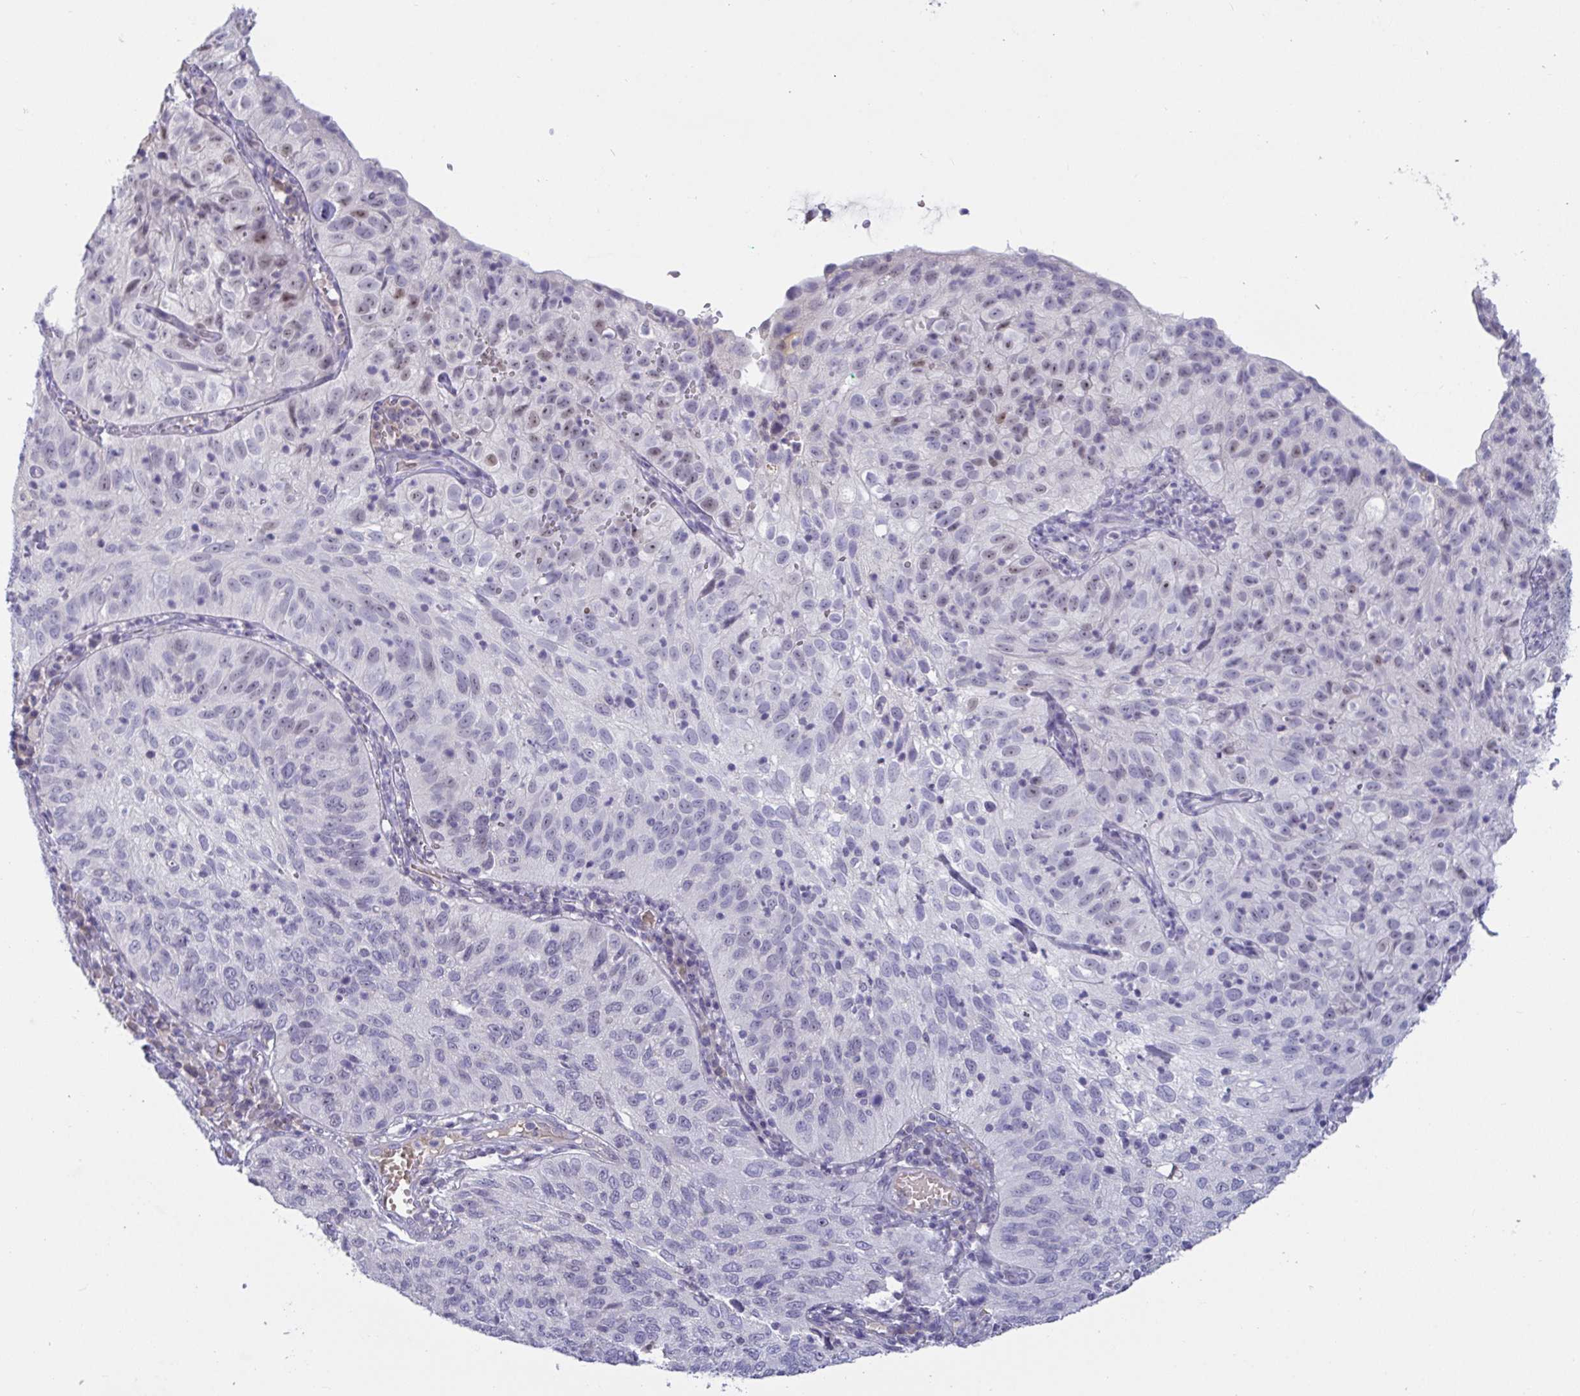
{"staining": {"intensity": "moderate", "quantity": "<25%", "location": "nuclear"}, "tissue": "cervical cancer", "cell_type": "Tumor cells", "image_type": "cancer", "snomed": [{"axis": "morphology", "description": "Squamous cell carcinoma, NOS"}, {"axis": "topography", "description": "Cervix"}], "caption": "High-magnification brightfield microscopy of squamous cell carcinoma (cervical) stained with DAB (3,3'-diaminobenzidine) (brown) and counterstained with hematoxylin (blue). tumor cells exhibit moderate nuclear staining is appreciated in approximately<25% of cells.", "gene": "MYC", "patient": {"sex": "female", "age": 52}}